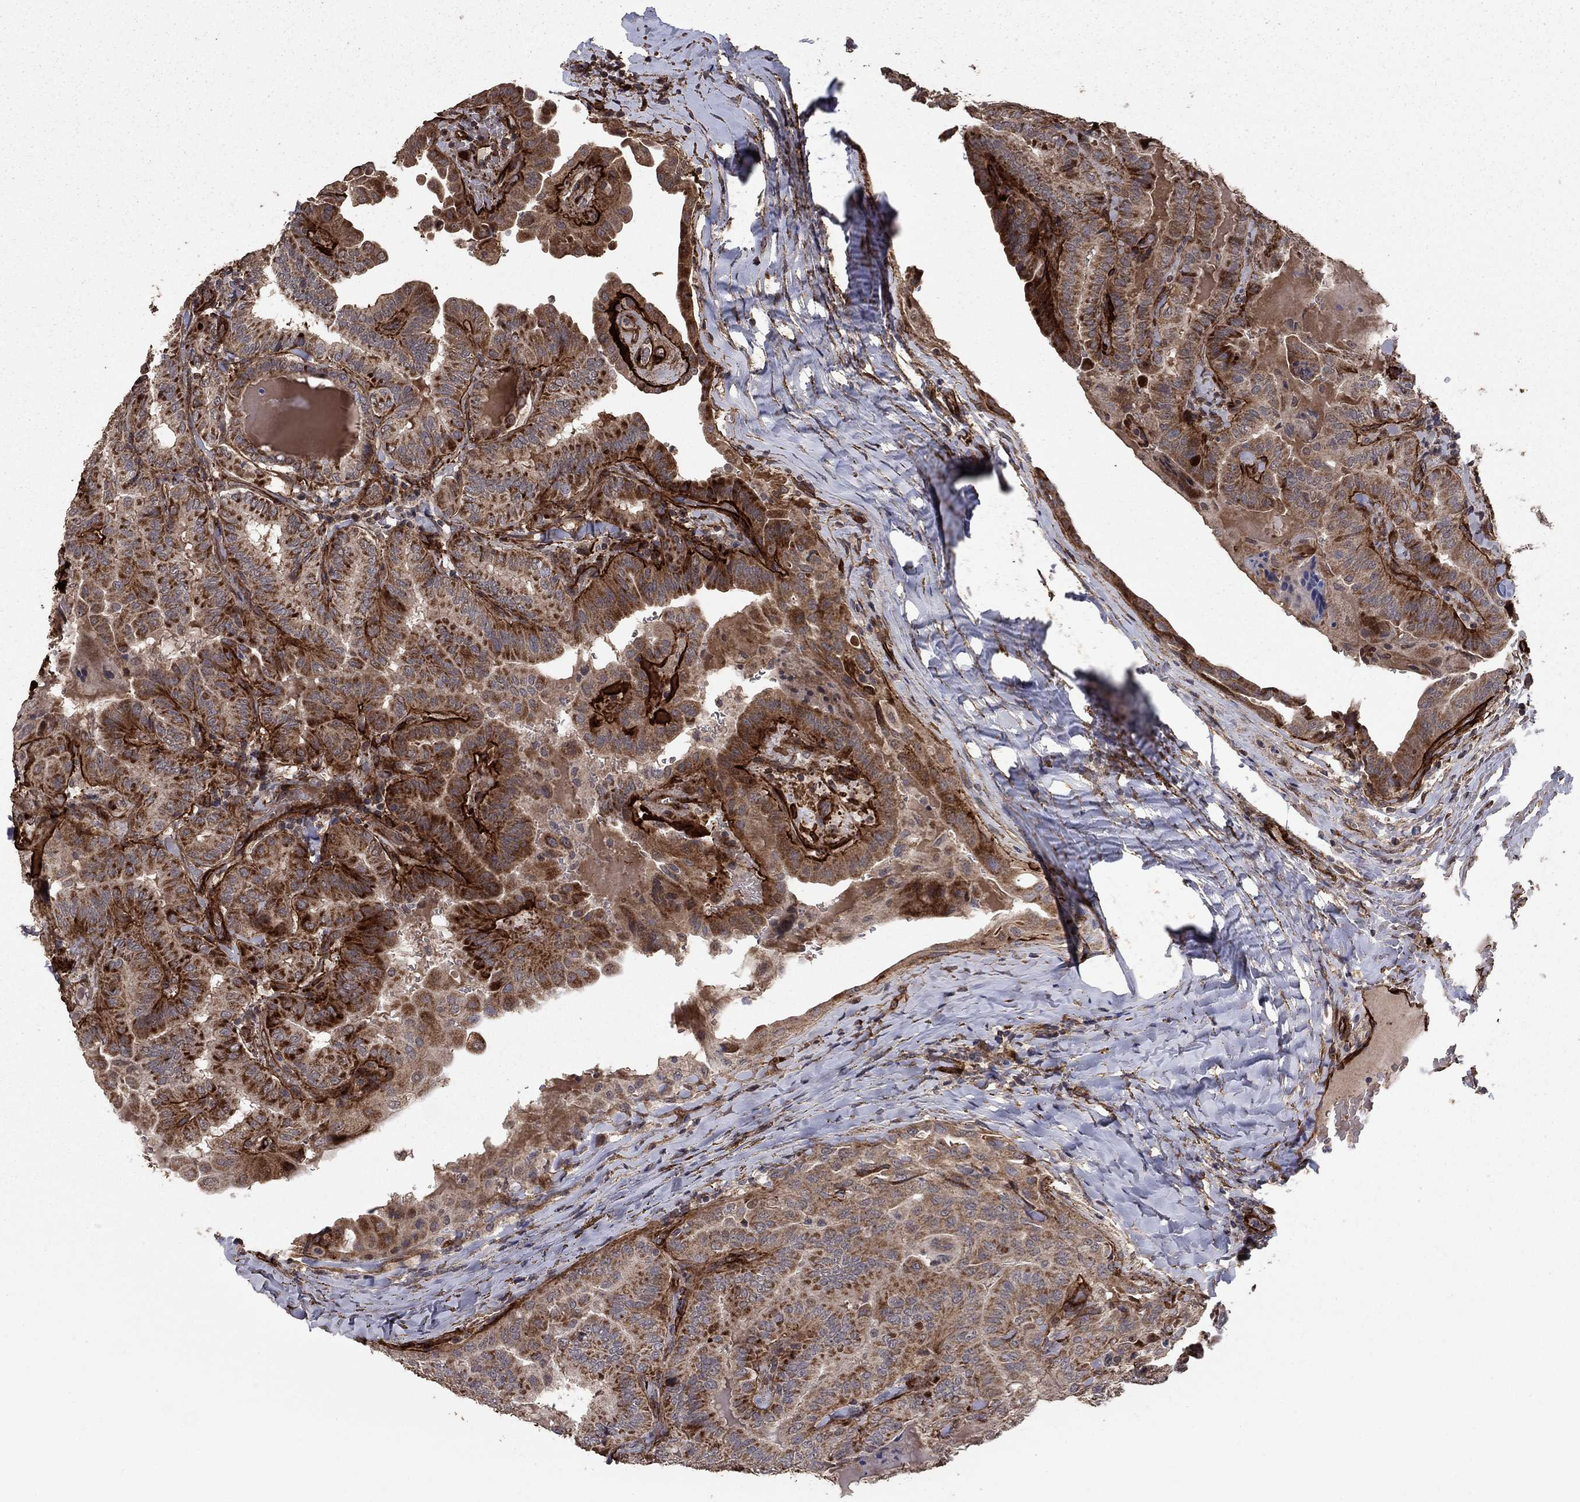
{"staining": {"intensity": "strong", "quantity": "25%-75%", "location": "cytoplasmic/membranous"}, "tissue": "thyroid cancer", "cell_type": "Tumor cells", "image_type": "cancer", "snomed": [{"axis": "morphology", "description": "Papillary adenocarcinoma, NOS"}, {"axis": "topography", "description": "Thyroid gland"}], "caption": "This is a histology image of immunohistochemistry staining of thyroid cancer (papillary adenocarcinoma), which shows strong expression in the cytoplasmic/membranous of tumor cells.", "gene": "COL18A1", "patient": {"sex": "female", "age": 68}}